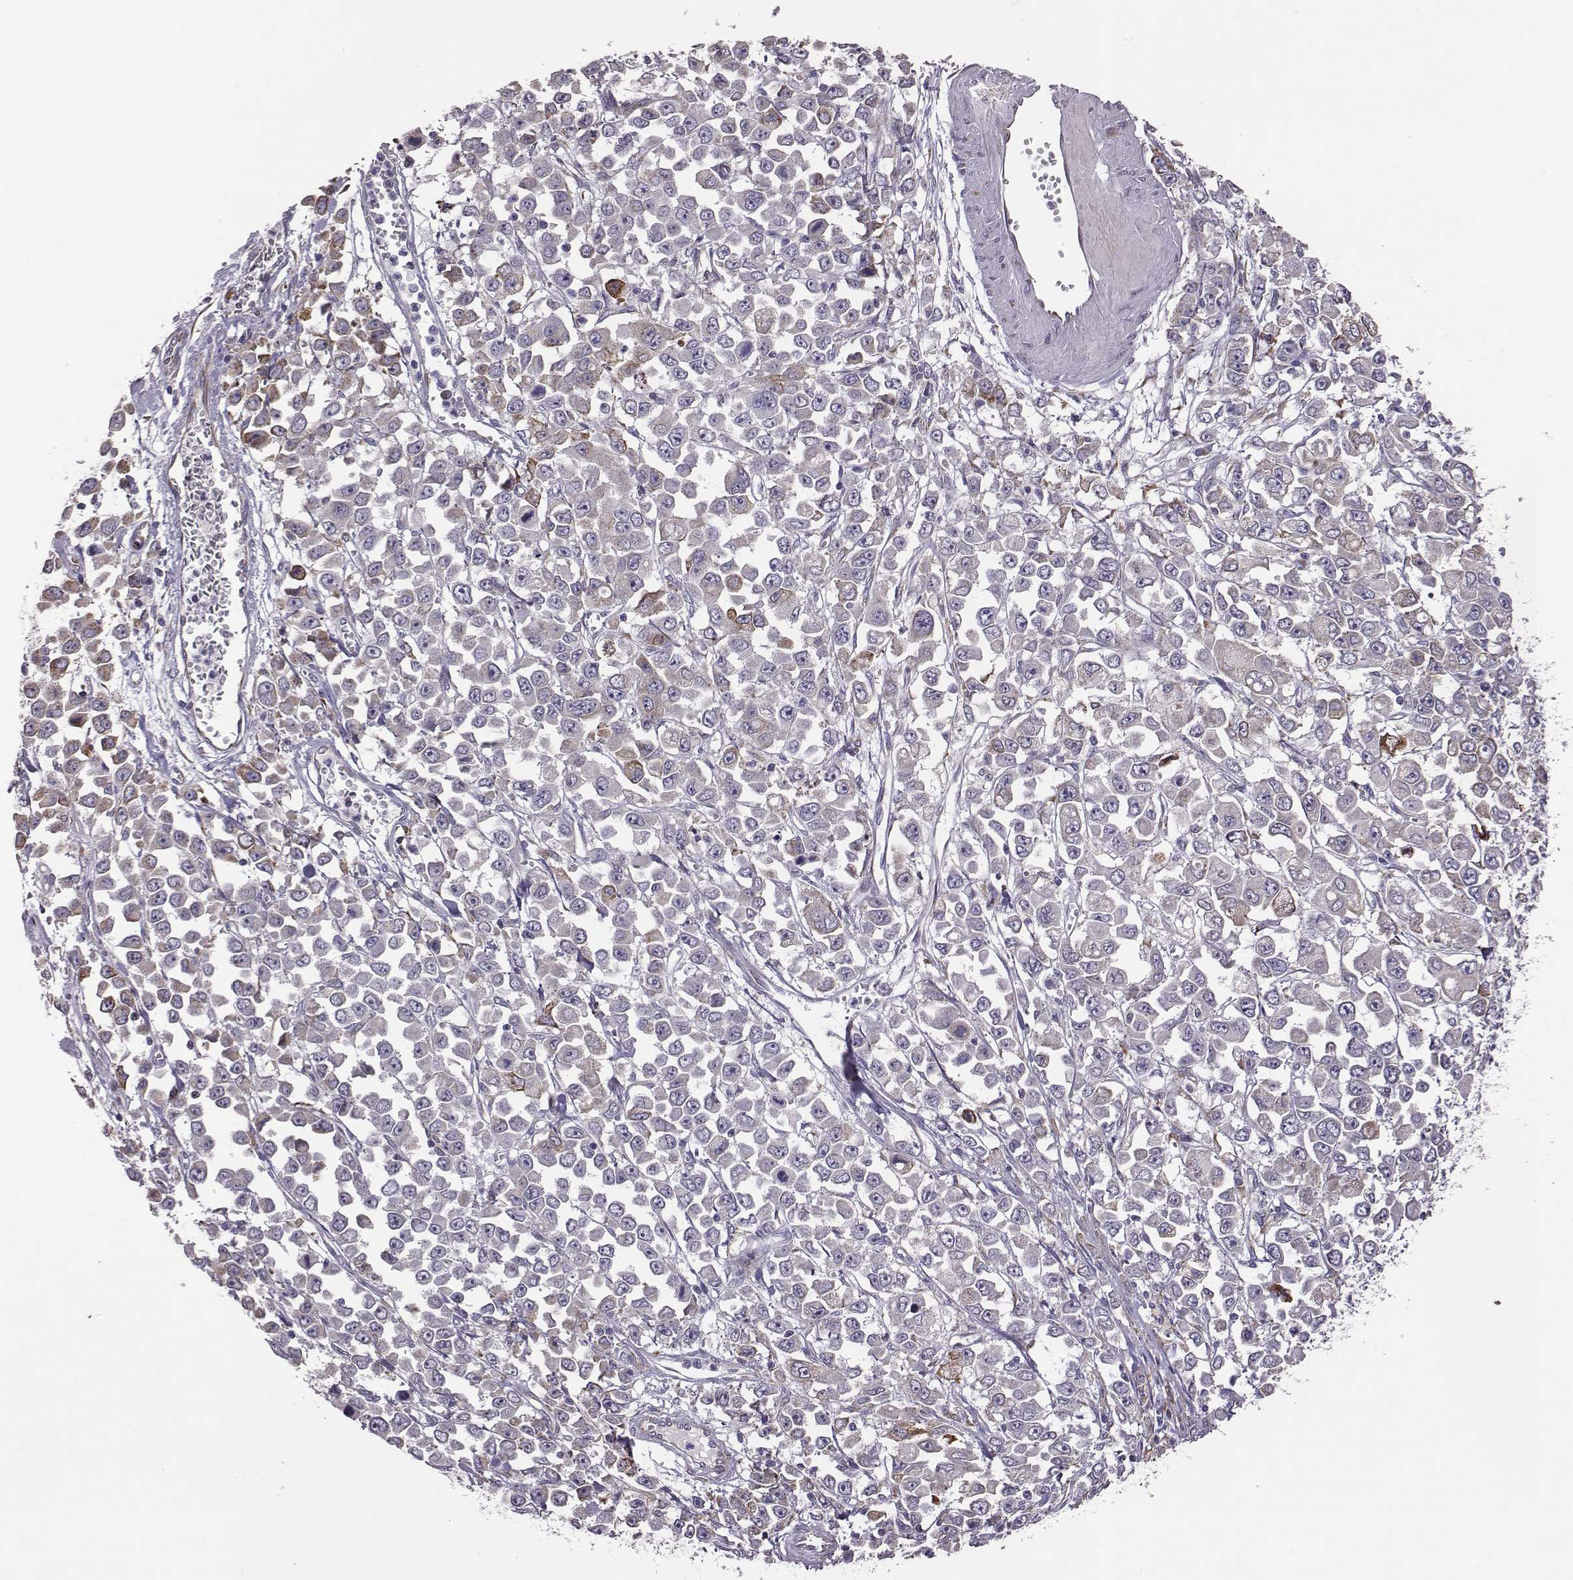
{"staining": {"intensity": "negative", "quantity": "none", "location": "none"}, "tissue": "stomach cancer", "cell_type": "Tumor cells", "image_type": "cancer", "snomed": [{"axis": "morphology", "description": "Adenocarcinoma, NOS"}, {"axis": "topography", "description": "Stomach, upper"}], "caption": "Histopathology image shows no protein expression in tumor cells of stomach cancer (adenocarcinoma) tissue.", "gene": "SELENOI", "patient": {"sex": "male", "age": 70}}